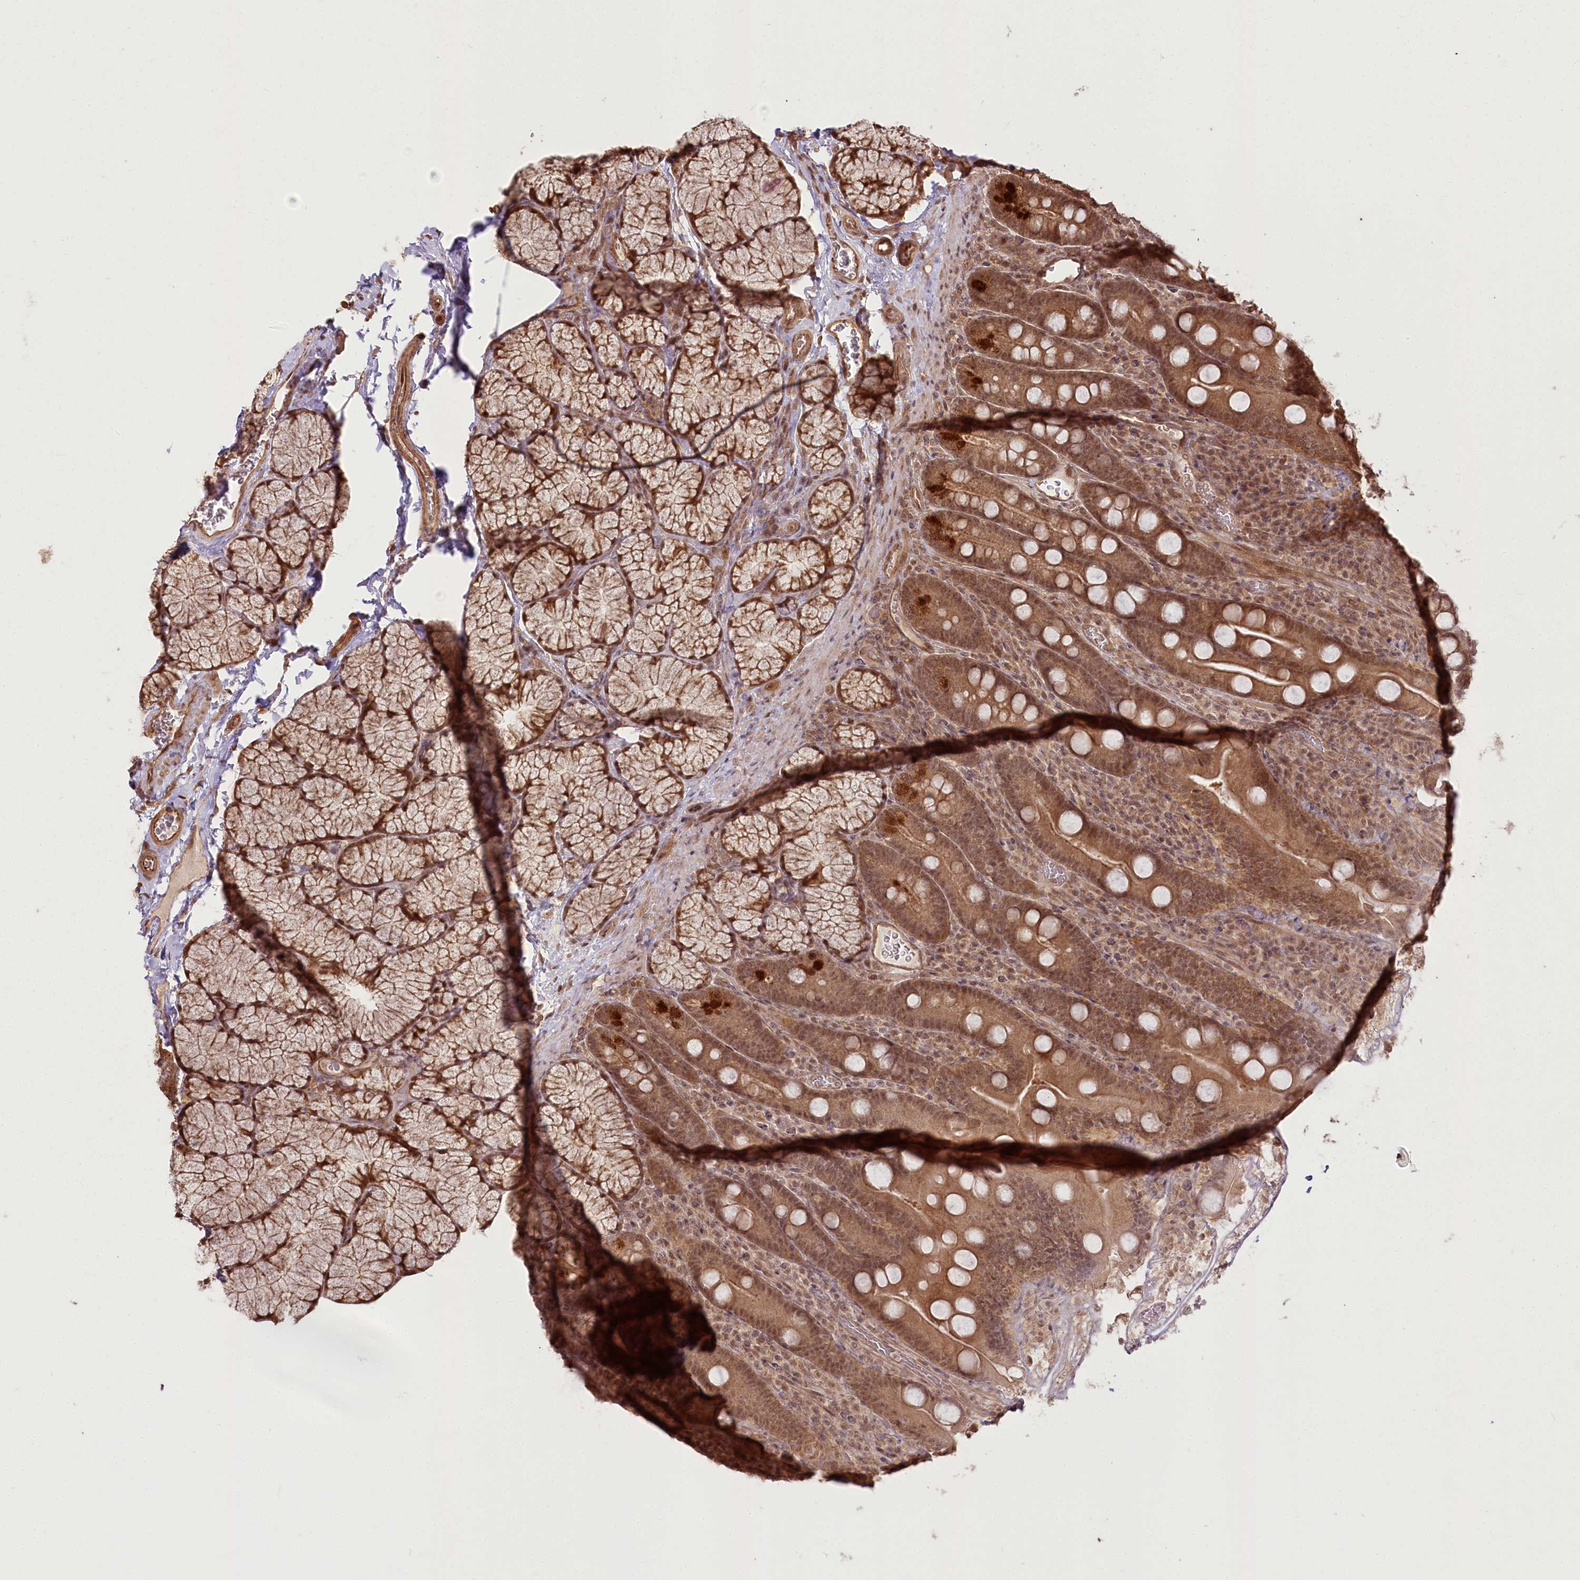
{"staining": {"intensity": "strong", "quantity": ">75%", "location": "cytoplasmic/membranous,nuclear"}, "tissue": "duodenum", "cell_type": "Glandular cells", "image_type": "normal", "snomed": [{"axis": "morphology", "description": "Normal tissue, NOS"}, {"axis": "topography", "description": "Duodenum"}], "caption": "This histopathology image displays unremarkable duodenum stained with immunohistochemistry (IHC) to label a protein in brown. The cytoplasmic/membranous,nuclear of glandular cells show strong positivity for the protein. Nuclei are counter-stained blue.", "gene": "R3HDM2", "patient": {"sex": "male", "age": 35}}